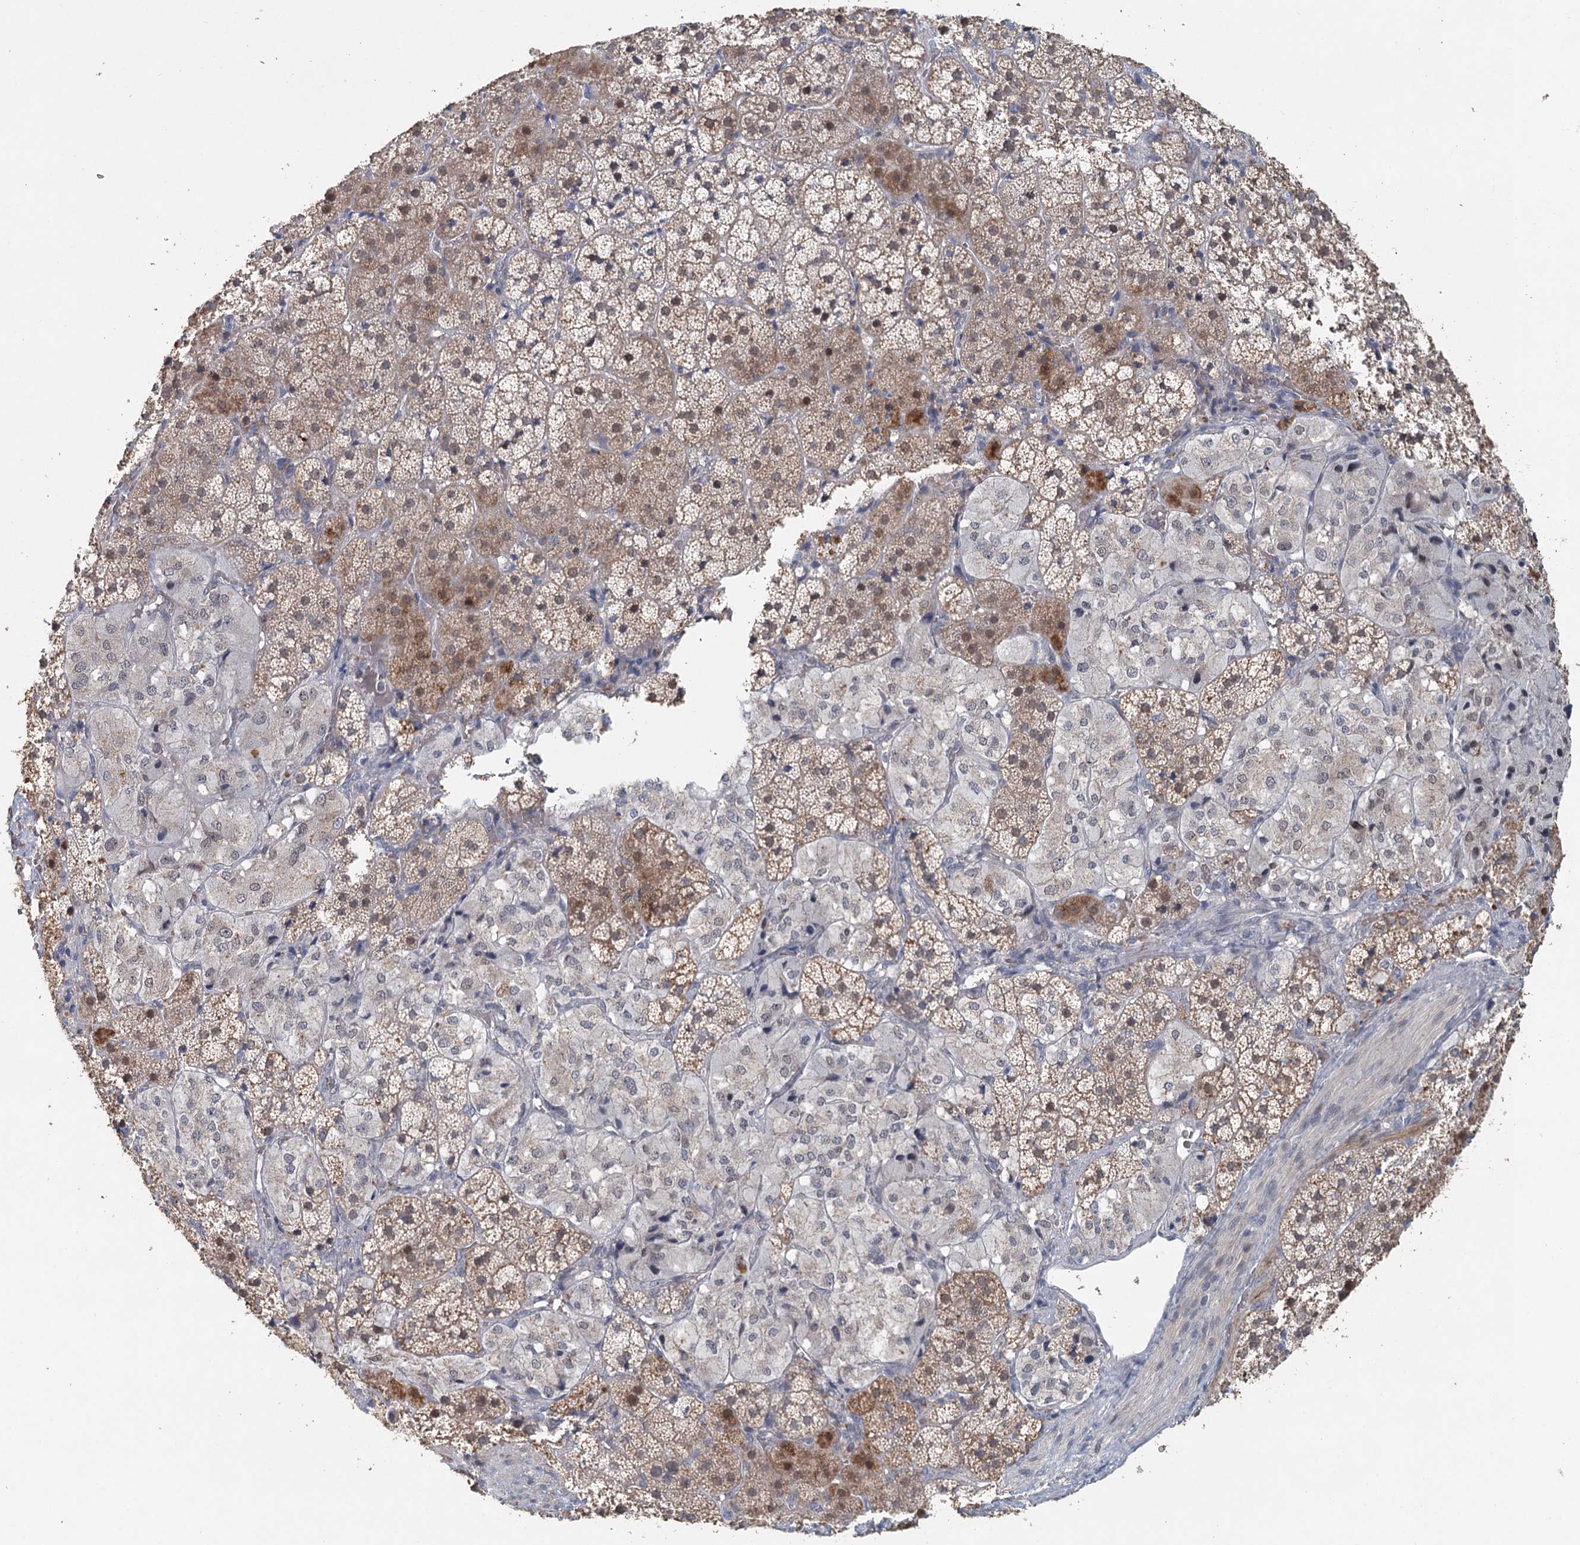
{"staining": {"intensity": "moderate", "quantity": "25%-75%", "location": "cytoplasmic/membranous,nuclear"}, "tissue": "adrenal gland", "cell_type": "Glandular cells", "image_type": "normal", "snomed": [{"axis": "morphology", "description": "Normal tissue, NOS"}, {"axis": "topography", "description": "Adrenal gland"}], "caption": "Immunohistochemistry image of normal adrenal gland: human adrenal gland stained using IHC demonstrates medium levels of moderate protein expression localized specifically in the cytoplasmic/membranous,nuclear of glandular cells, appearing as a cytoplasmic/membranous,nuclear brown color.", "gene": "ADK", "patient": {"sex": "female", "age": 44}}